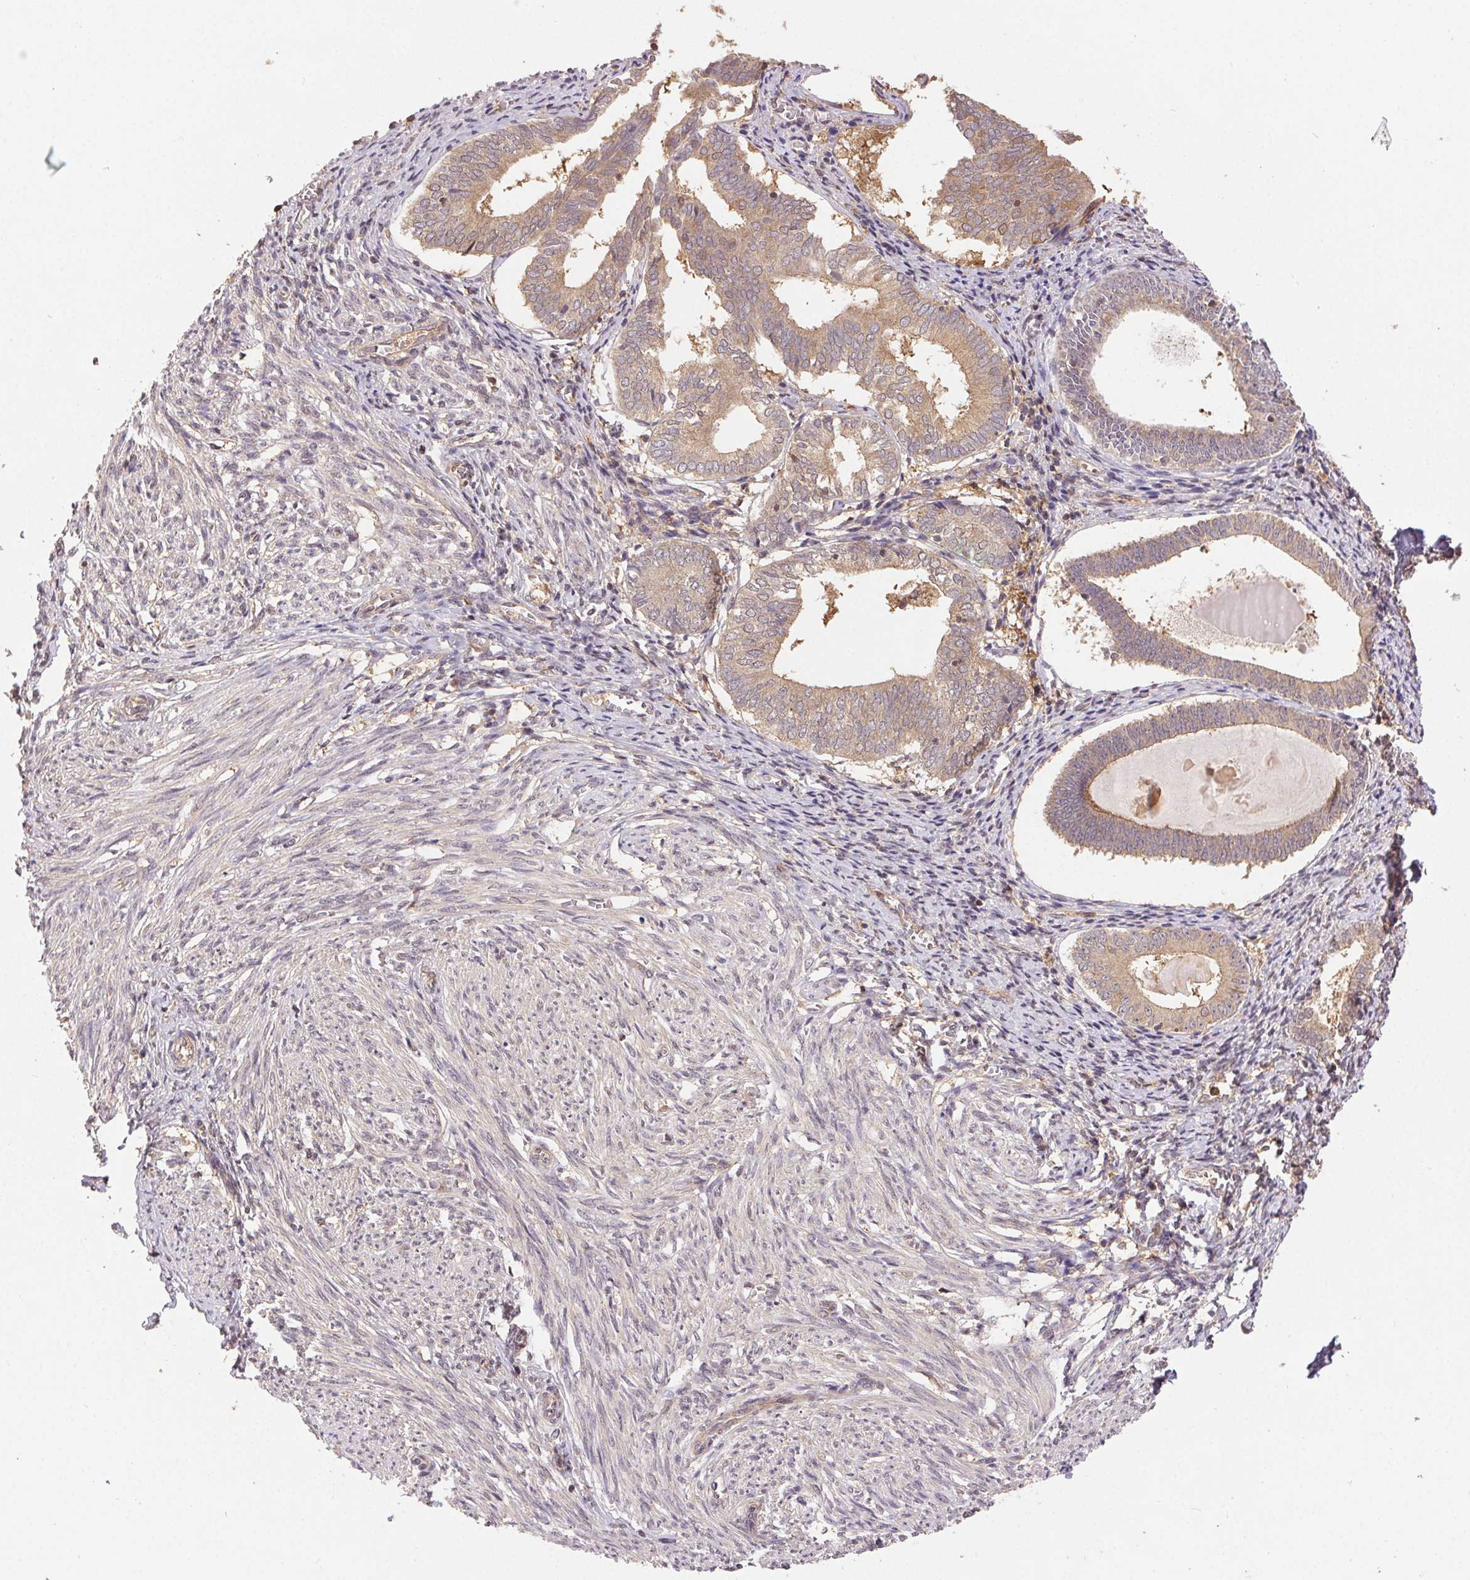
{"staining": {"intensity": "weak", "quantity": "25%-75%", "location": "cytoplasmic/membranous"}, "tissue": "endometrium", "cell_type": "Cells in endometrial stroma", "image_type": "normal", "snomed": [{"axis": "morphology", "description": "Normal tissue, NOS"}, {"axis": "topography", "description": "Endometrium"}], "caption": "Immunohistochemistry (DAB (3,3'-diaminobenzidine)) staining of normal human endometrium exhibits weak cytoplasmic/membranous protein expression in about 25%-75% of cells in endometrial stroma.", "gene": "GDI1", "patient": {"sex": "female", "age": 50}}